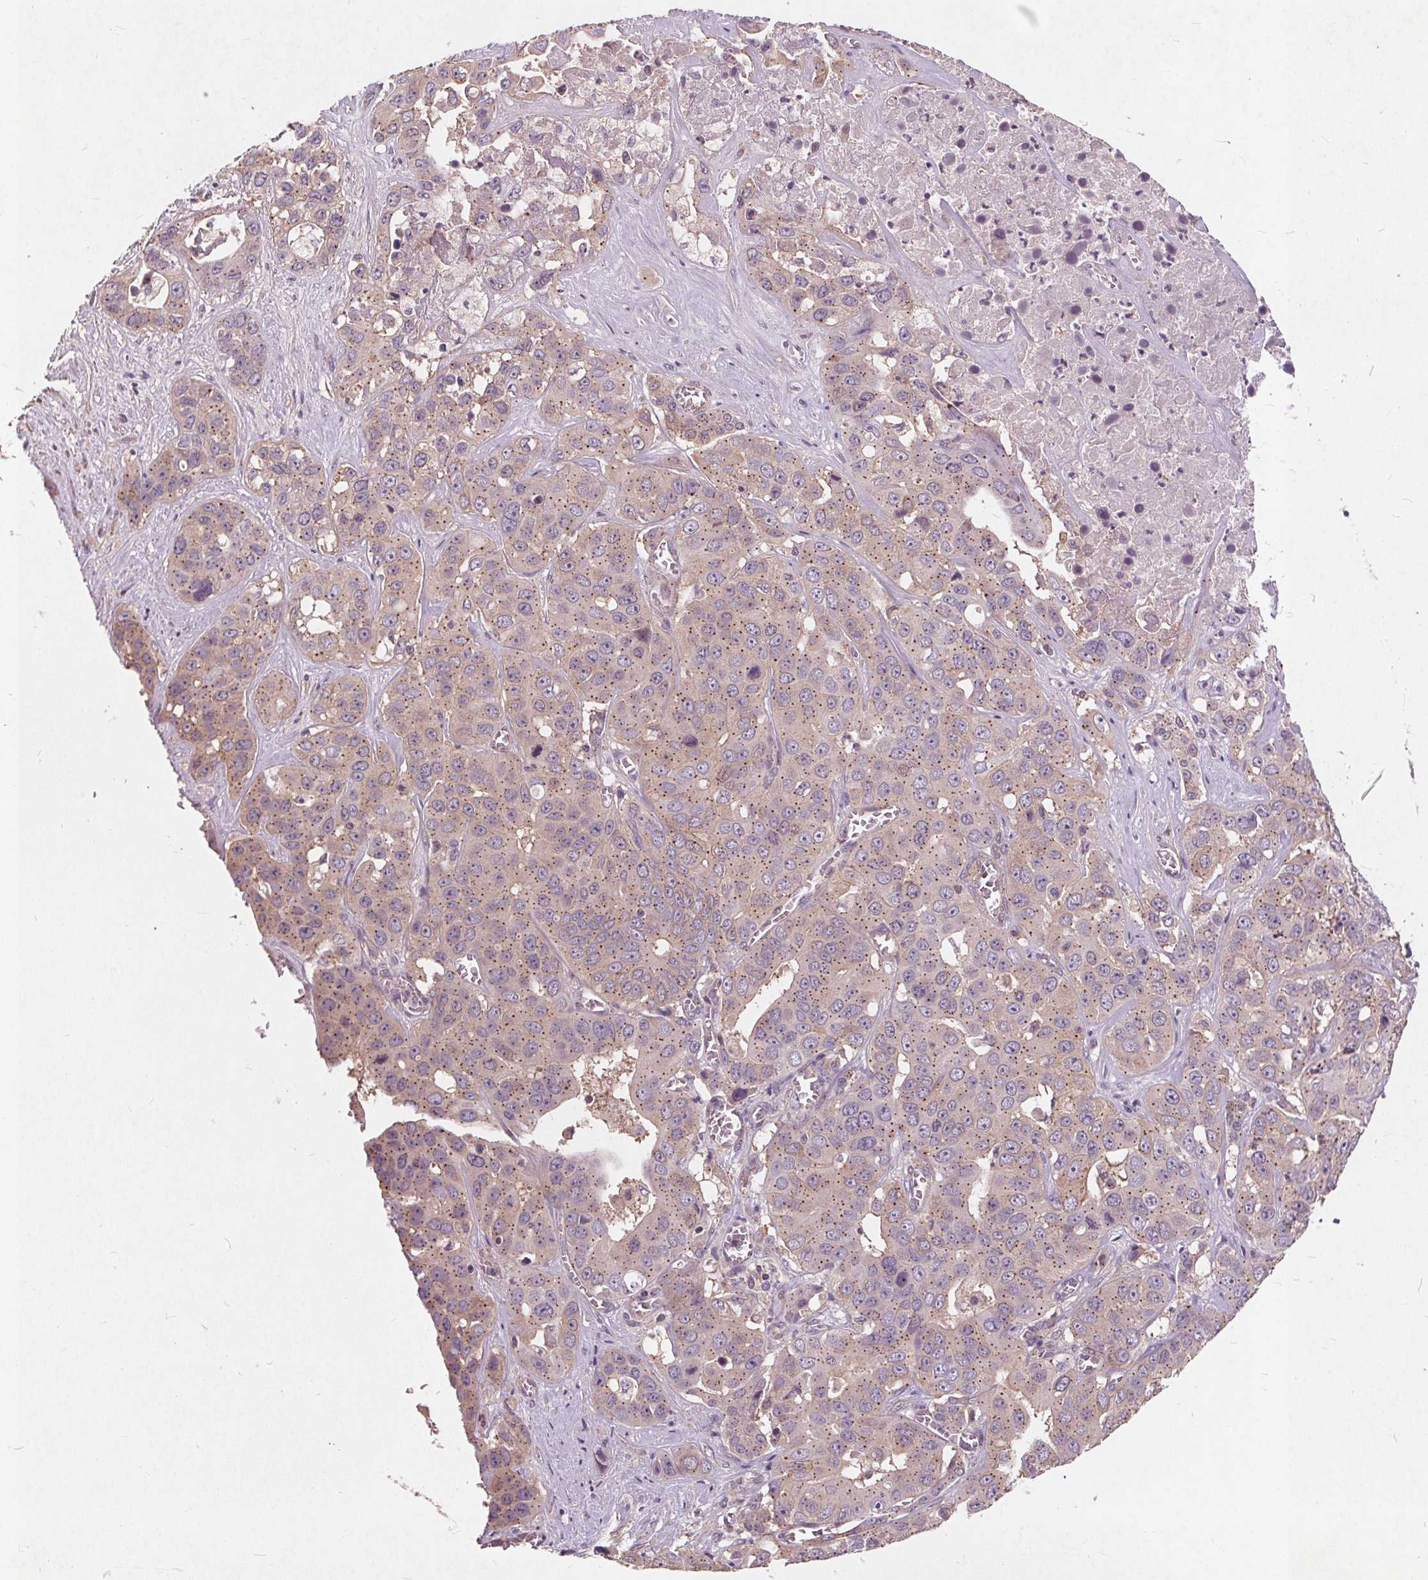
{"staining": {"intensity": "moderate", "quantity": ">75%", "location": "cytoplasmic/membranous"}, "tissue": "liver cancer", "cell_type": "Tumor cells", "image_type": "cancer", "snomed": [{"axis": "morphology", "description": "Cholangiocarcinoma"}, {"axis": "topography", "description": "Liver"}], "caption": "High-power microscopy captured an immunohistochemistry (IHC) photomicrograph of liver cholangiocarcinoma, revealing moderate cytoplasmic/membranous positivity in about >75% of tumor cells.", "gene": "CSNK1G2", "patient": {"sex": "female", "age": 52}}